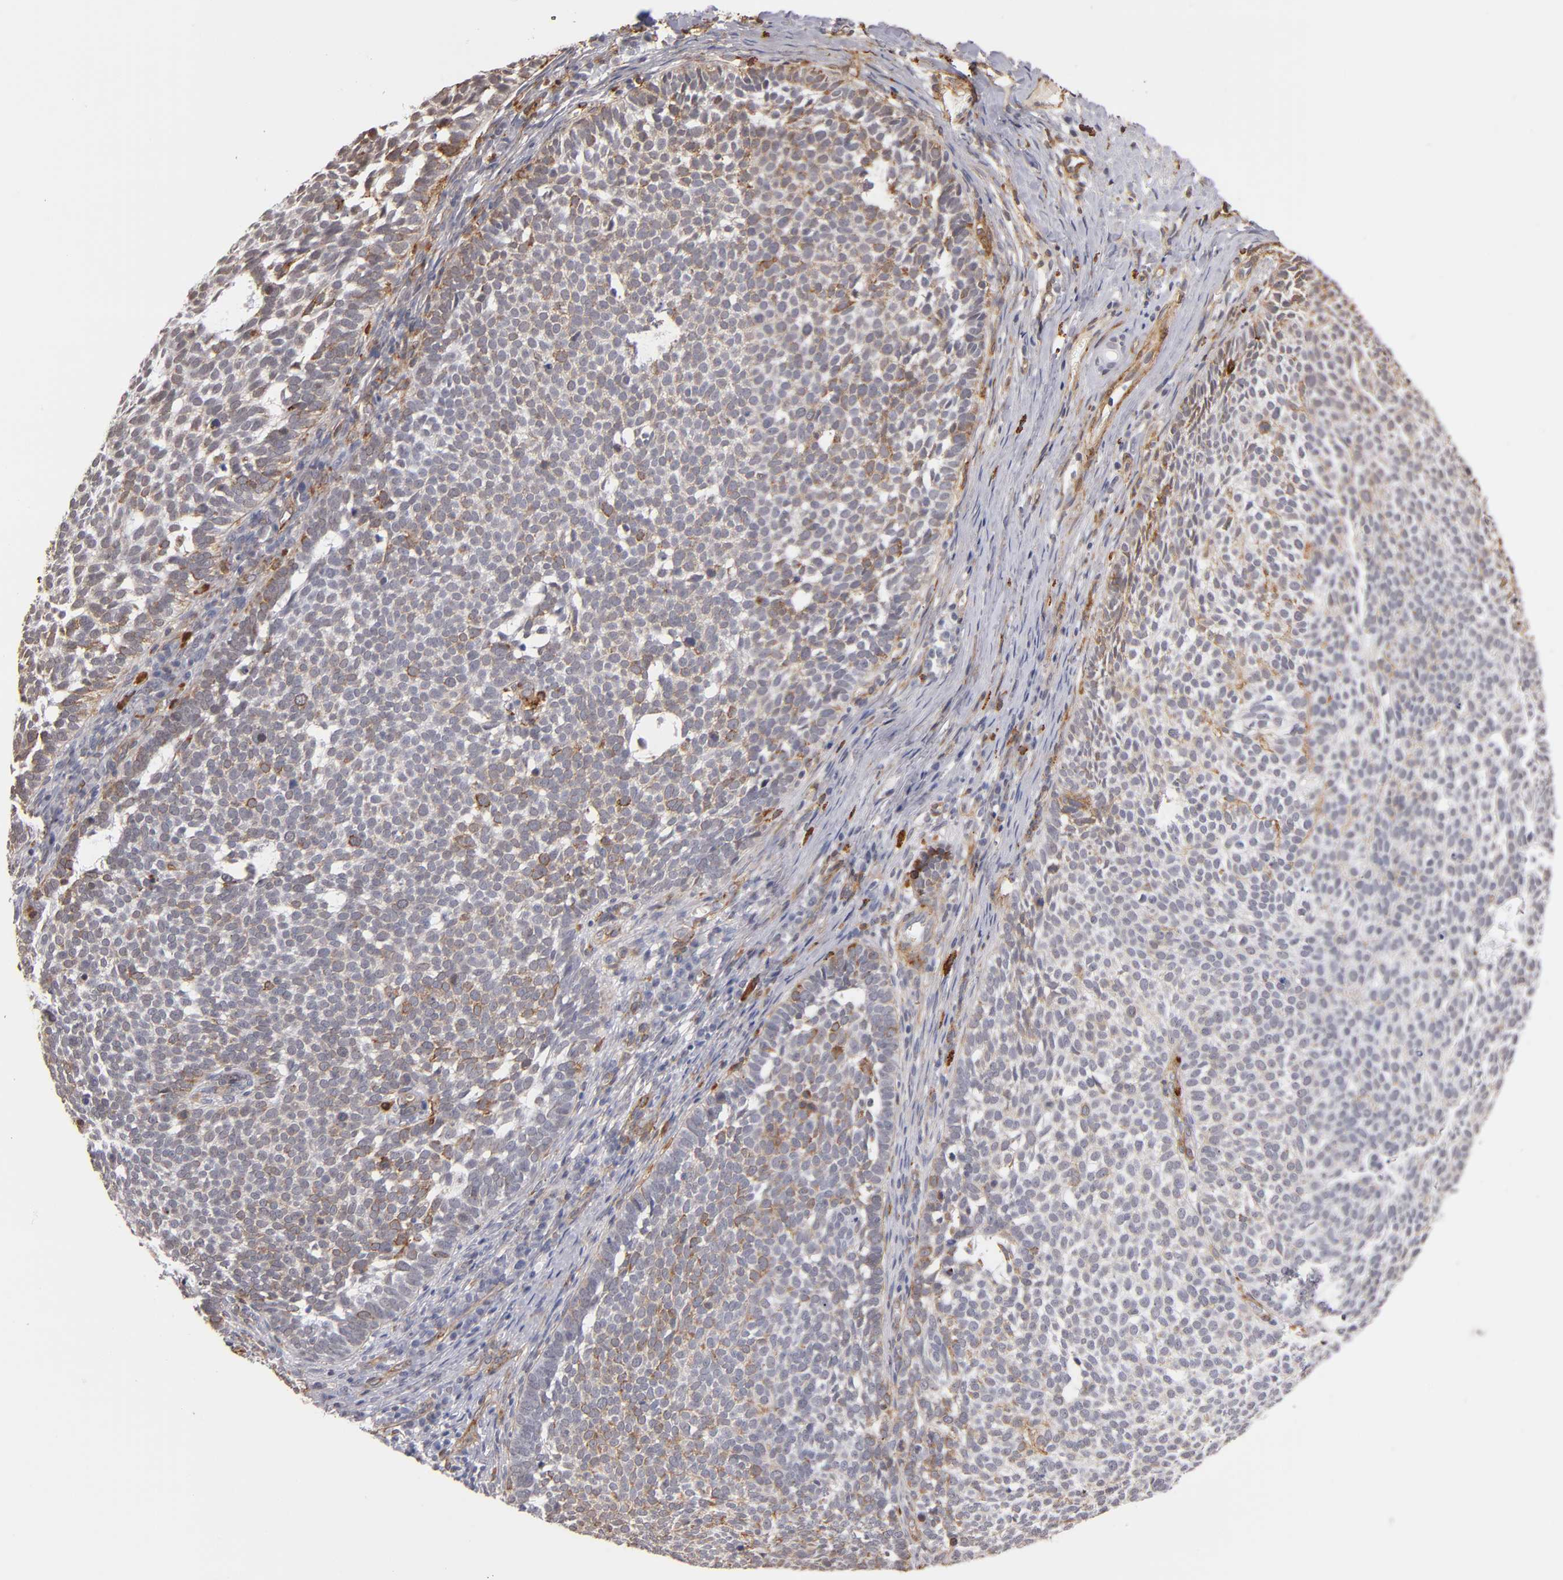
{"staining": {"intensity": "weak", "quantity": "<25%", "location": "cytoplasmic/membranous"}, "tissue": "skin cancer", "cell_type": "Tumor cells", "image_type": "cancer", "snomed": [{"axis": "morphology", "description": "Basal cell carcinoma"}, {"axis": "topography", "description": "Skin"}], "caption": "Immunohistochemistry (IHC) of skin cancer (basal cell carcinoma) displays no positivity in tumor cells.", "gene": "LAMC1", "patient": {"sex": "male", "age": 63}}